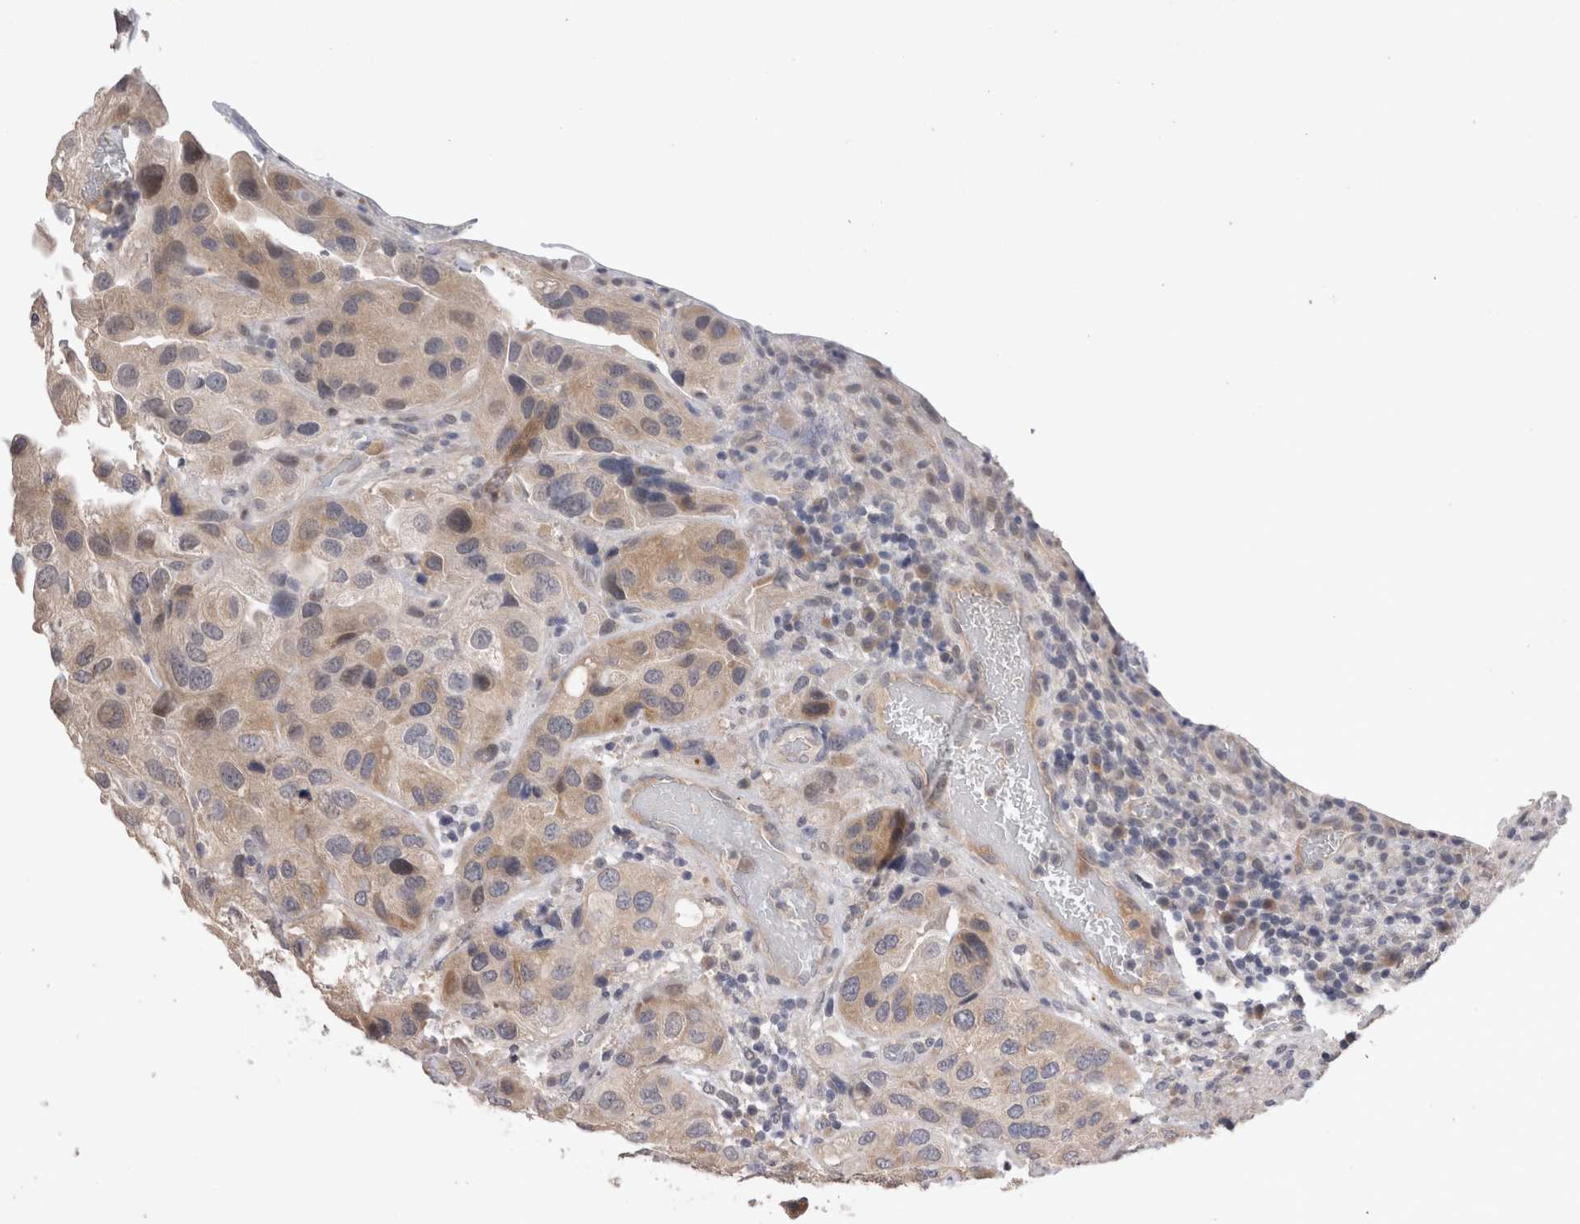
{"staining": {"intensity": "weak", "quantity": "<25%", "location": "cytoplasmic/membranous"}, "tissue": "urothelial cancer", "cell_type": "Tumor cells", "image_type": "cancer", "snomed": [{"axis": "morphology", "description": "Urothelial carcinoma, High grade"}, {"axis": "topography", "description": "Urinary bladder"}], "caption": "Urothelial cancer was stained to show a protein in brown. There is no significant staining in tumor cells. (DAB immunohistochemistry (IHC) visualized using brightfield microscopy, high magnification).", "gene": "CRYBG1", "patient": {"sex": "female", "age": 64}}